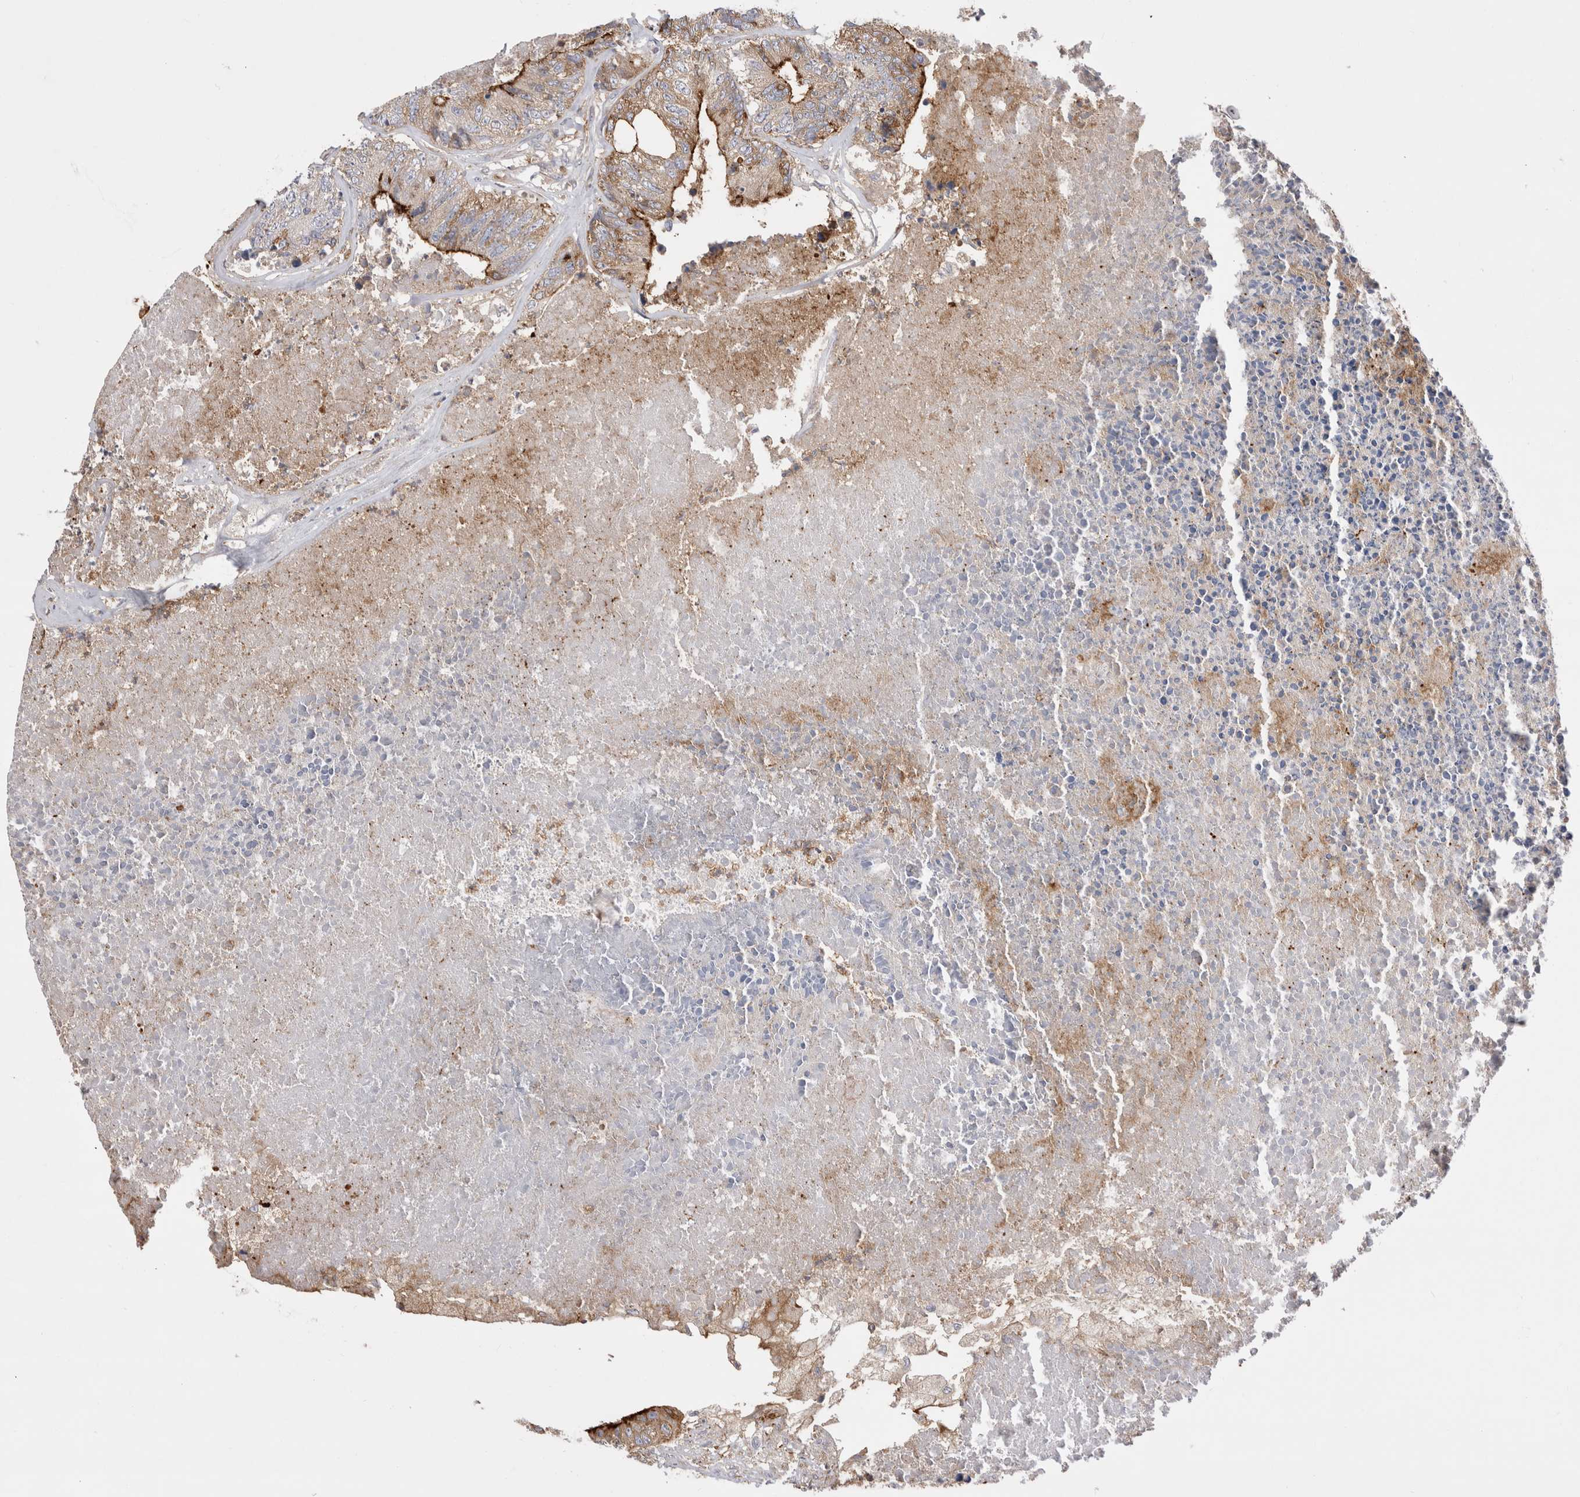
{"staining": {"intensity": "strong", "quantity": ">75%", "location": "cytoplasmic/membranous"}, "tissue": "colorectal cancer", "cell_type": "Tumor cells", "image_type": "cancer", "snomed": [{"axis": "morphology", "description": "Adenocarcinoma, NOS"}, {"axis": "topography", "description": "Colon"}], "caption": "An IHC photomicrograph of neoplastic tissue is shown. Protein staining in brown shows strong cytoplasmic/membranous positivity in colorectal adenocarcinoma within tumor cells.", "gene": "RAB11FIP1", "patient": {"sex": "female", "age": 67}}